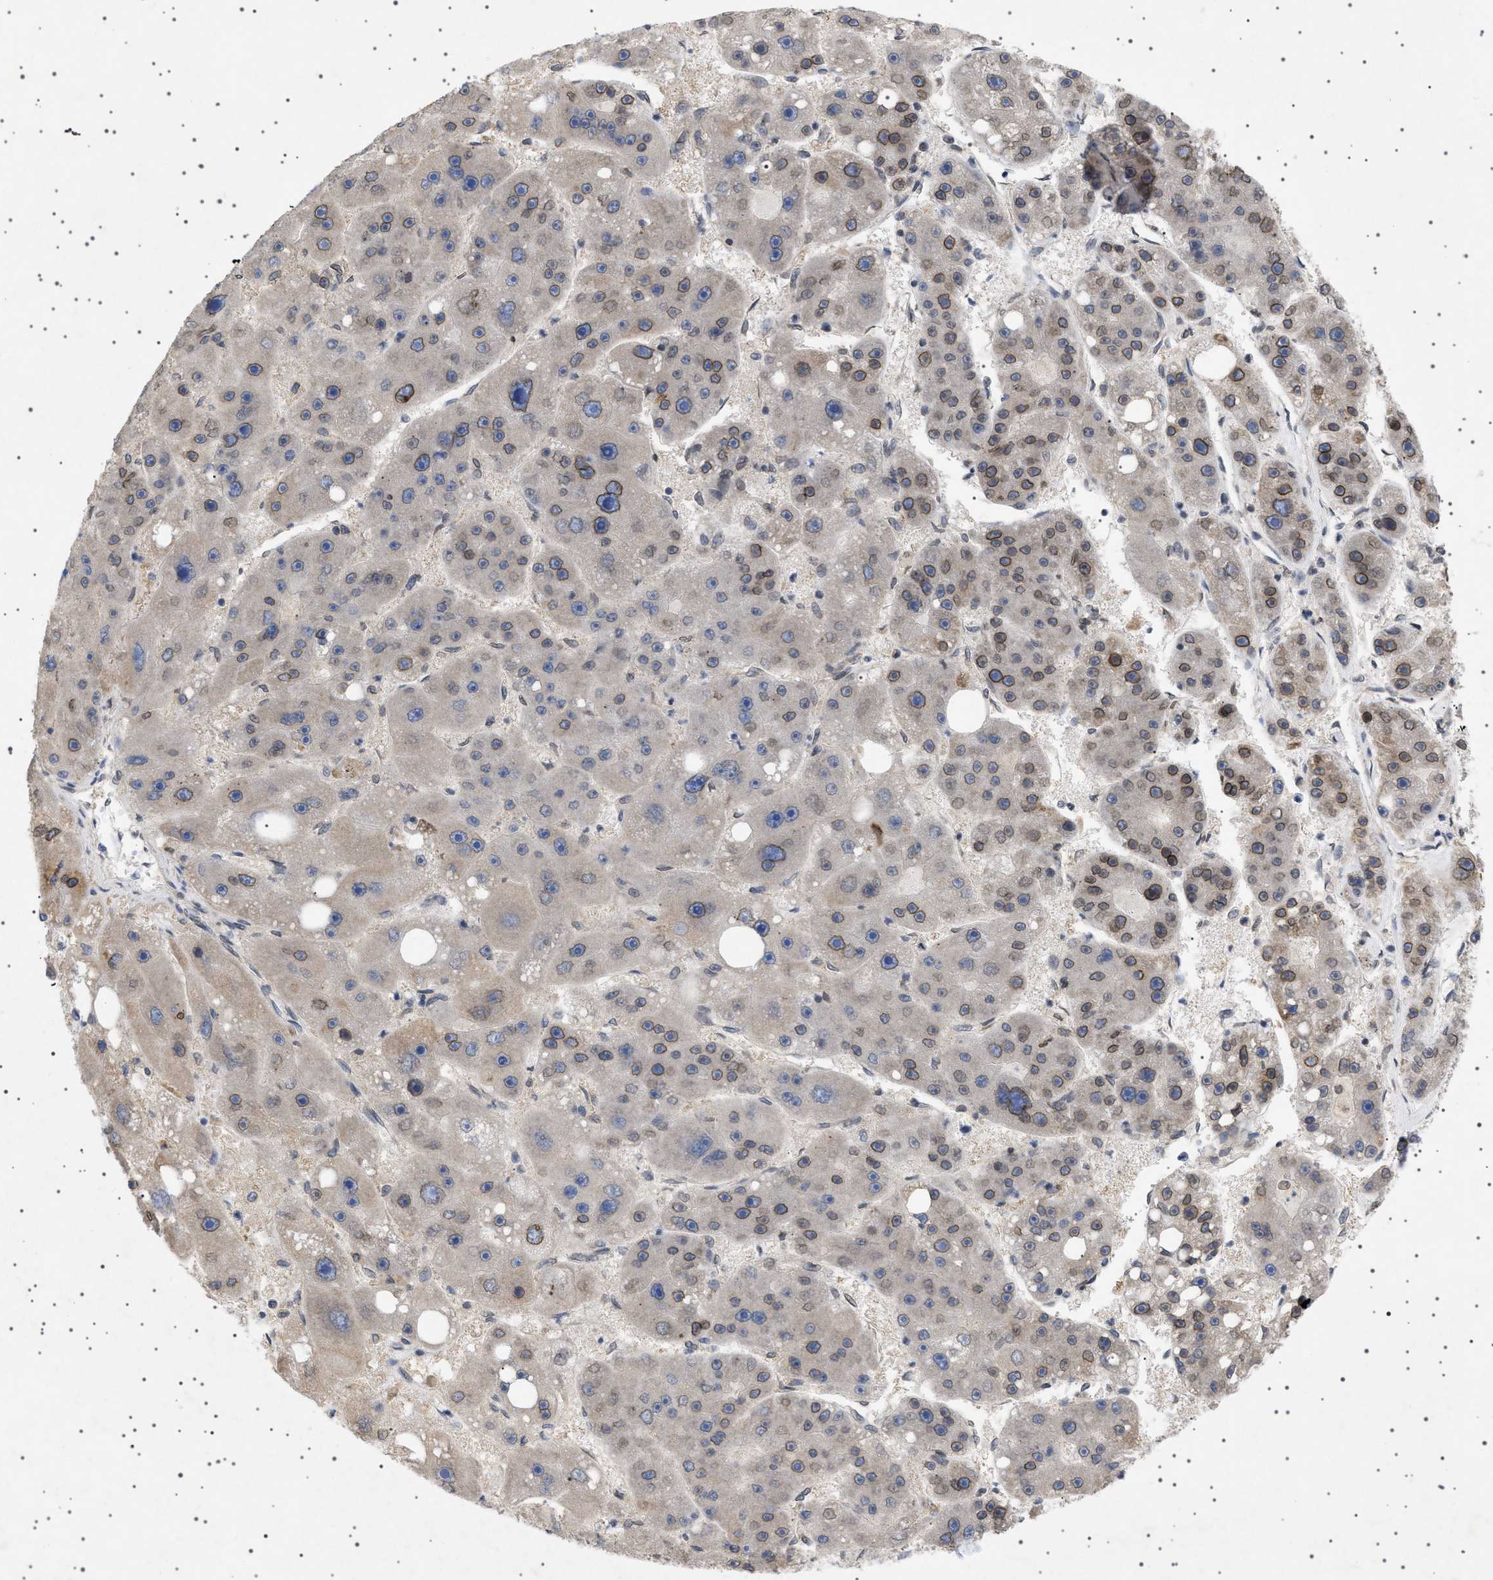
{"staining": {"intensity": "strong", "quantity": "25%-75%", "location": "cytoplasmic/membranous,nuclear"}, "tissue": "liver cancer", "cell_type": "Tumor cells", "image_type": "cancer", "snomed": [{"axis": "morphology", "description": "Carcinoma, Hepatocellular, NOS"}, {"axis": "topography", "description": "Liver"}], "caption": "IHC (DAB (3,3'-diaminobenzidine)) staining of liver hepatocellular carcinoma shows strong cytoplasmic/membranous and nuclear protein staining in about 25%-75% of tumor cells.", "gene": "NUP93", "patient": {"sex": "female", "age": 61}}